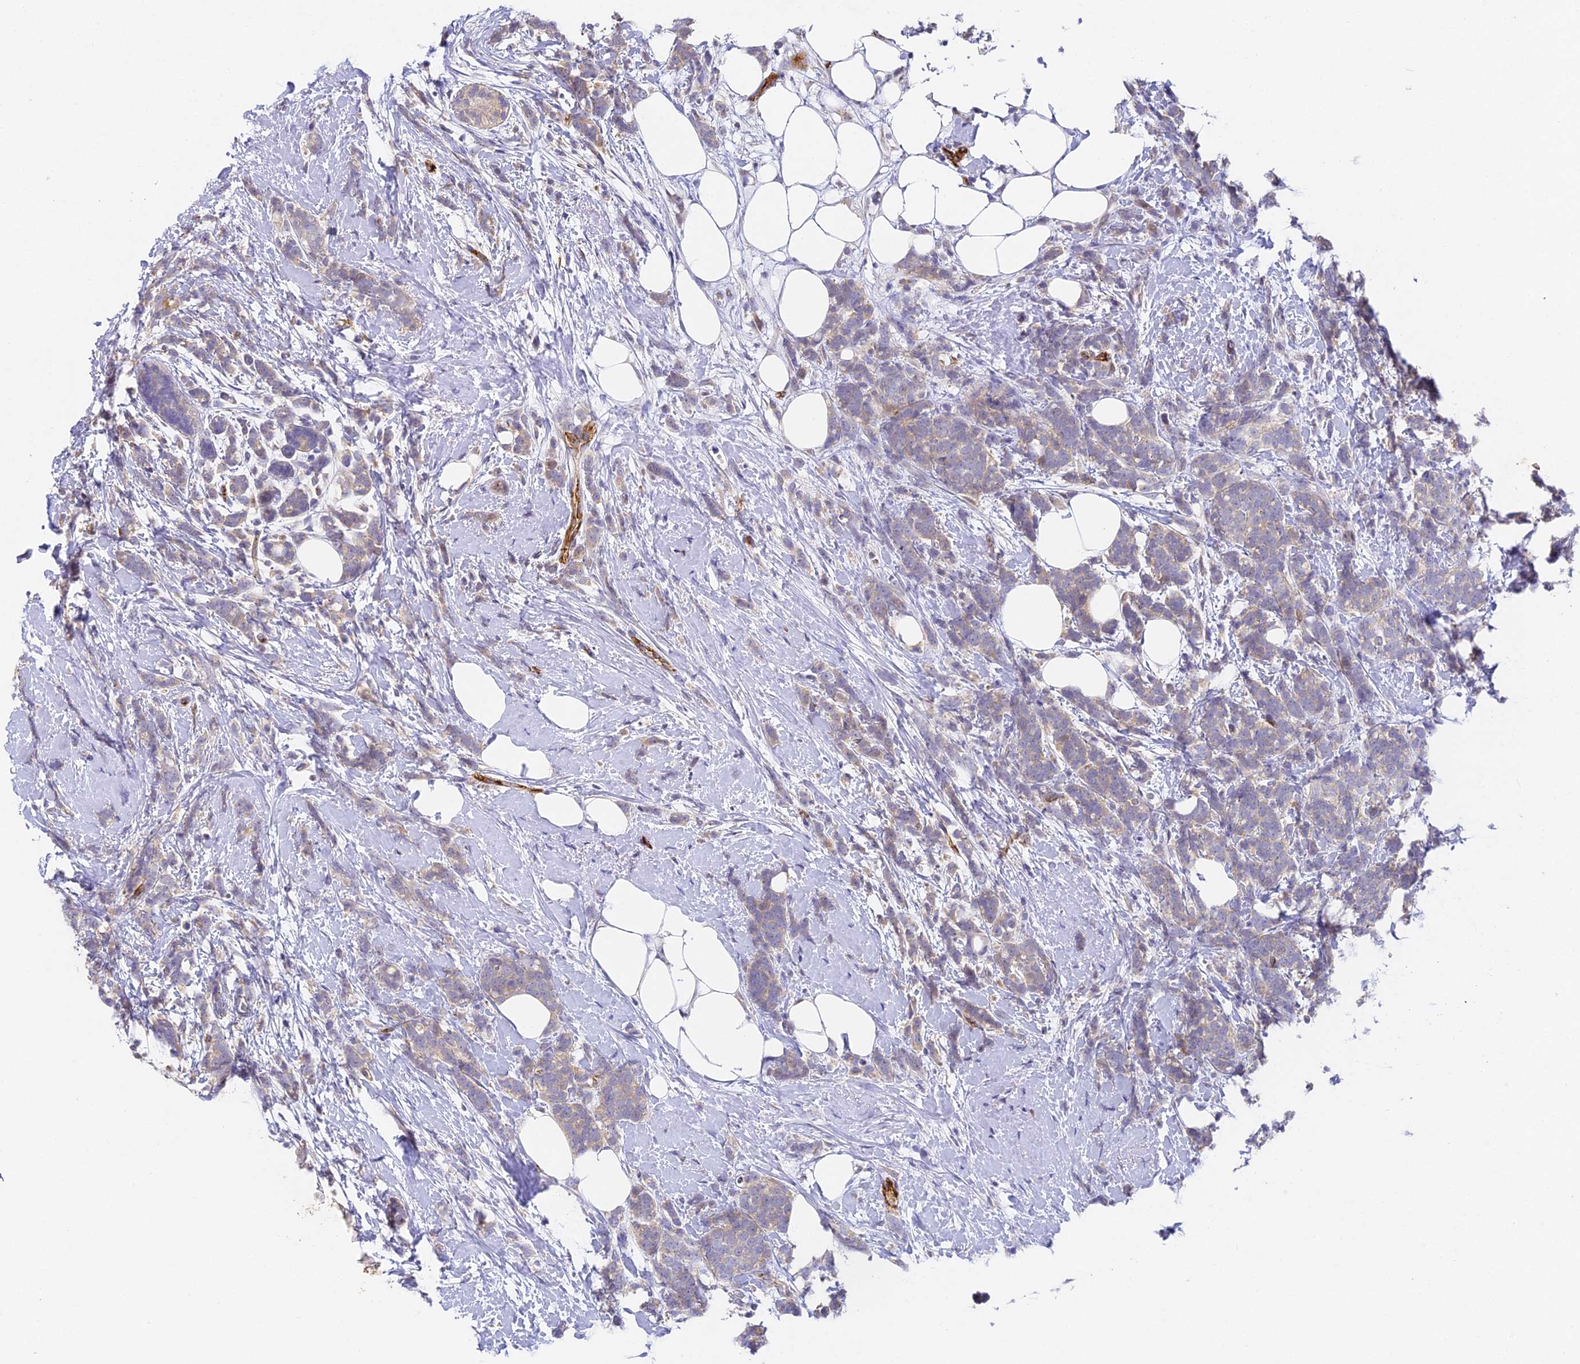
{"staining": {"intensity": "weak", "quantity": "25%-75%", "location": "cytoplasmic/membranous"}, "tissue": "breast cancer", "cell_type": "Tumor cells", "image_type": "cancer", "snomed": [{"axis": "morphology", "description": "Lobular carcinoma"}, {"axis": "topography", "description": "Breast"}], "caption": "Approximately 25%-75% of tumor cells in human breast lobular carcinoma reveal weak cytoplasmic/membranous protein staining as visualized by brown immunohistochemical staining.", "gene": "DNAAF10", "patient": {"sex": "female", "age": 58}}